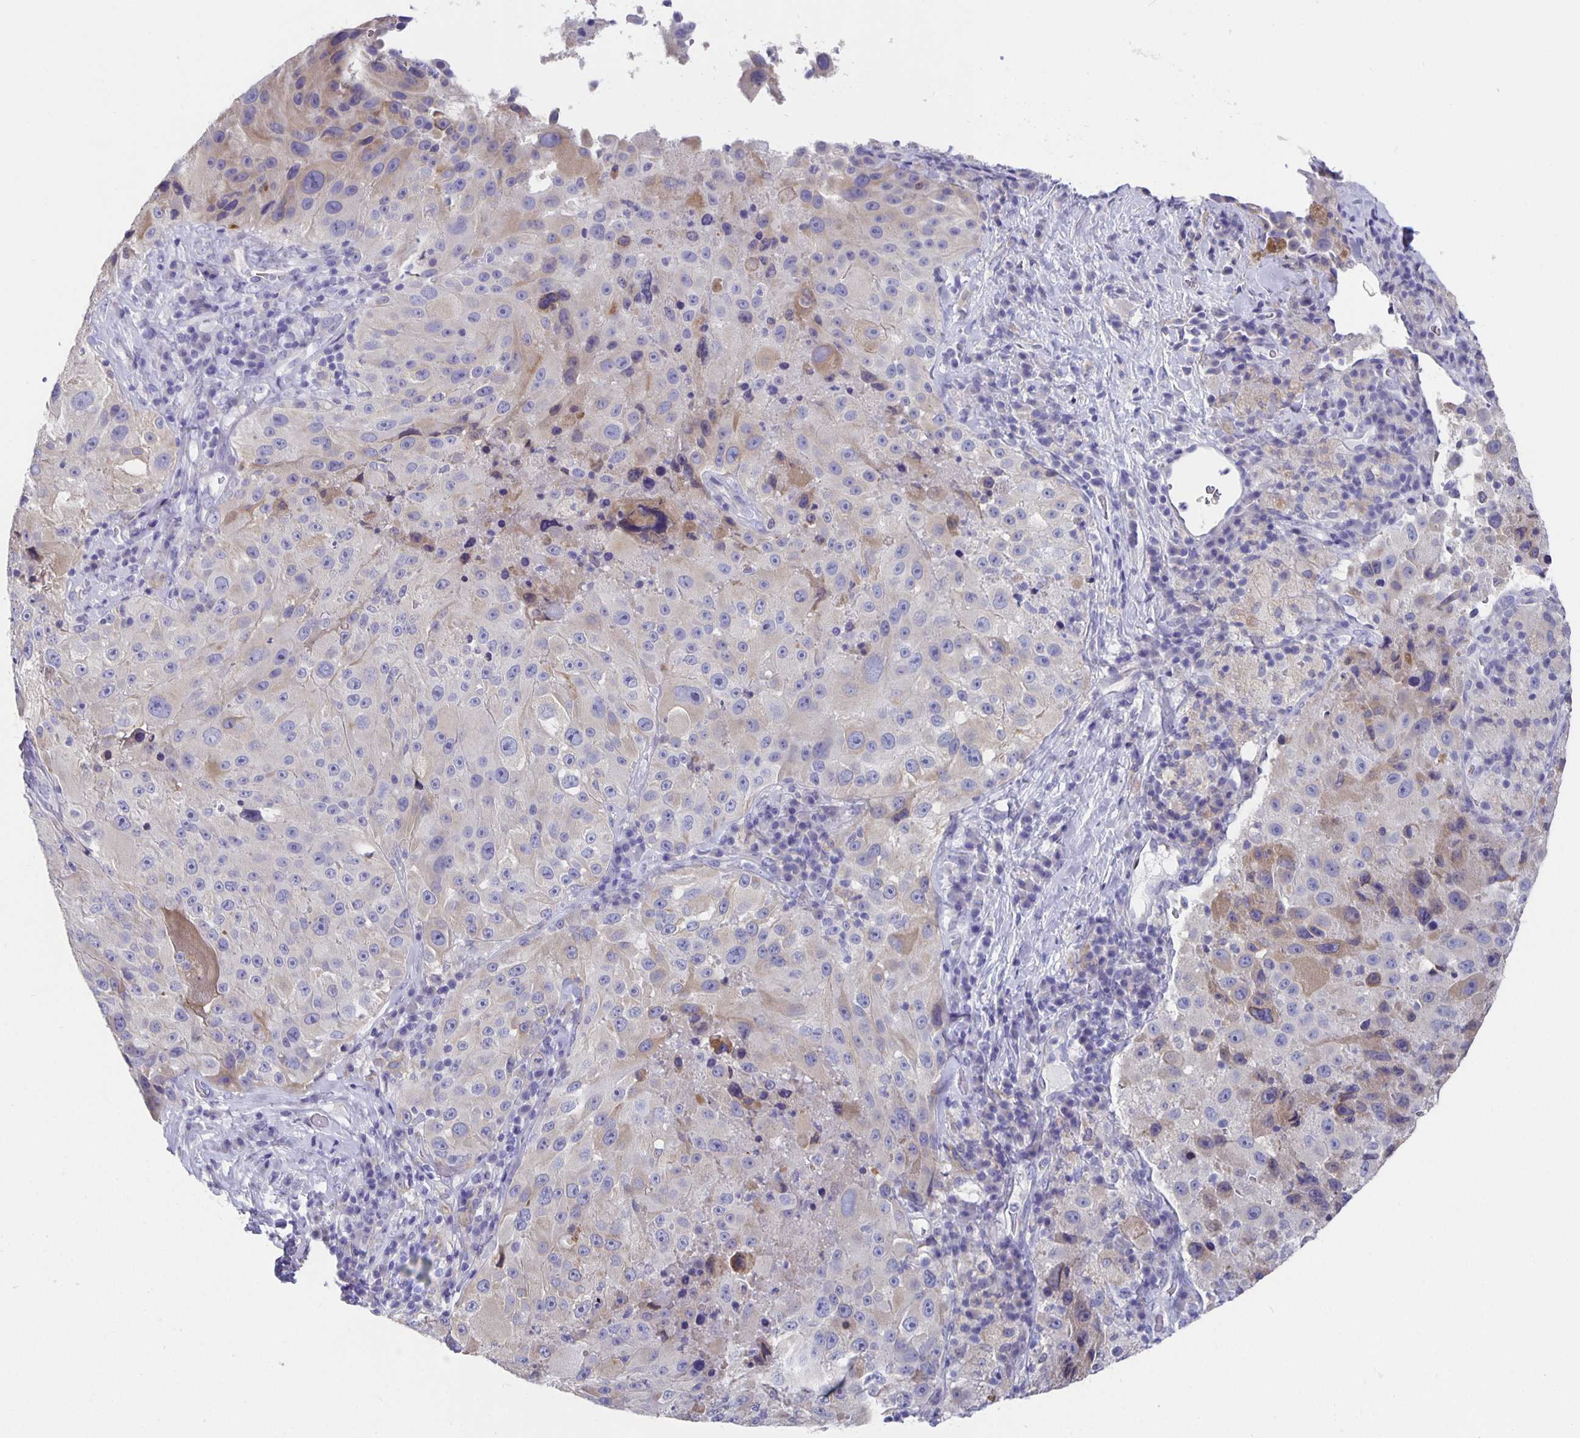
{"staining": {"intensity": "weak", "quantity": "25%-75%", "location": "cytoplasmic/membranous"}, "tissue": "melanoma", "cell_type": "Tumor cells", "image_type": "cancer", "snomed": [{"axis": "morphology", "description": "Malignant melanoma, Metastatic site"}, {"axis": "topography", "description": "Lymph node"}], "caption": "Immunohistochemical staining of human malignant melanoma (metastatic site) displays weak cytoplasmic/membranous protein staining in approximately 25%-75% of tumor cells.", "gene": "CFAP74", "patient": {"sex": "male", "age": 62}}